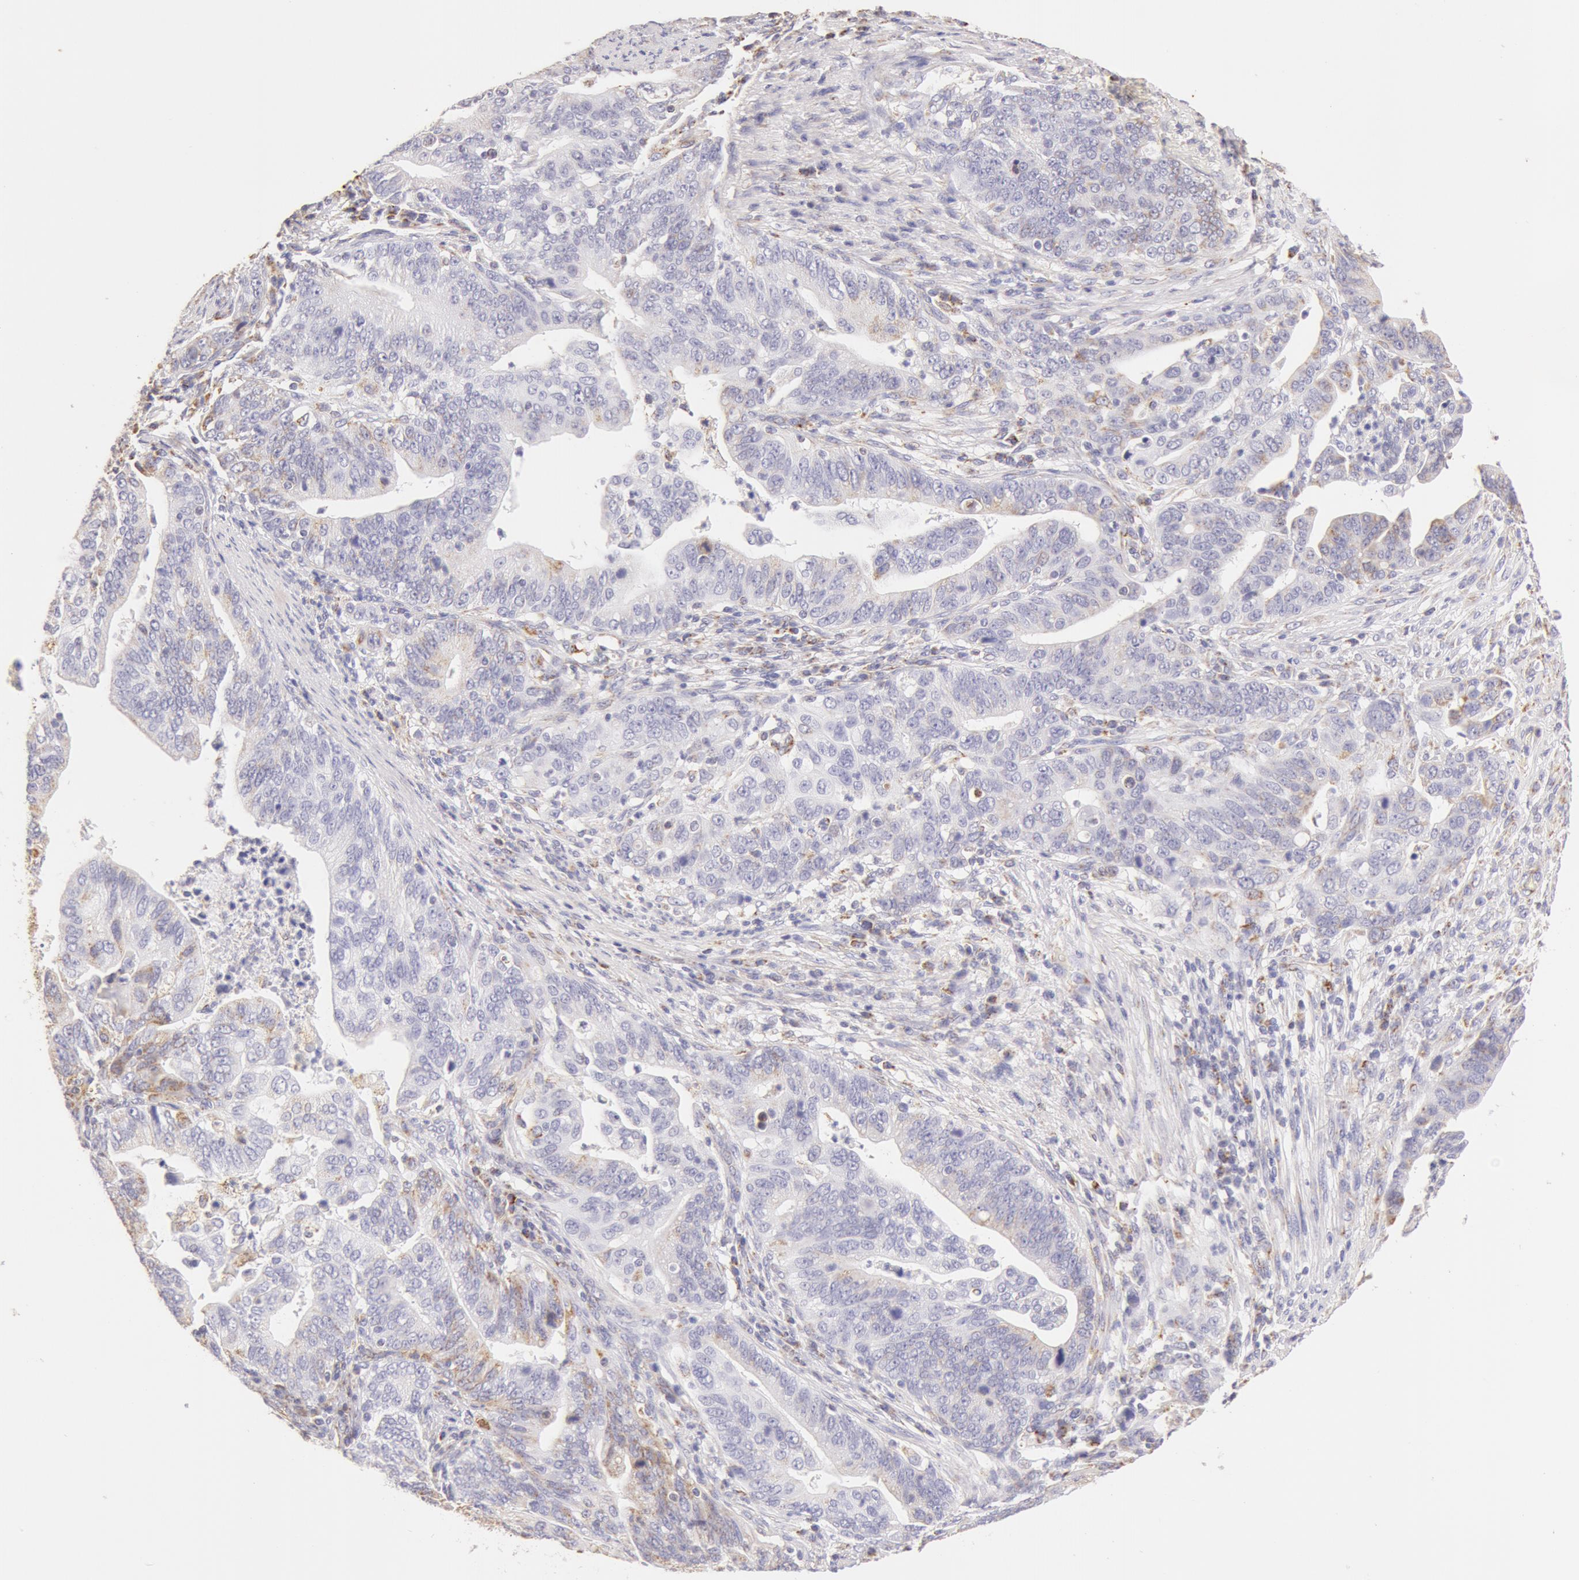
{"staining": {"intensity": "weak", "quantity": "<25%", "location": "cytoplasmic/membranous"}, "tissue": "stomach cancer", "cell_type": "Tumor cells", "image_type": "cancer", "snomed": [{"axis": "morphology", "description": "Adenocarcinoma, NOS"}, {"axis": "topography", "description": "Stomach, upper"}], "caption": "High magnification brightfield microscopy of stomach adenocarcinoma stained with DAB (3,3'-diaminobenzidine) (brown) and counterstained with hematoxylin (blue): tumor cells show no significant expression.", "gene": "ATP5F1B", "patient": {"sex": "female", "age": 50}}